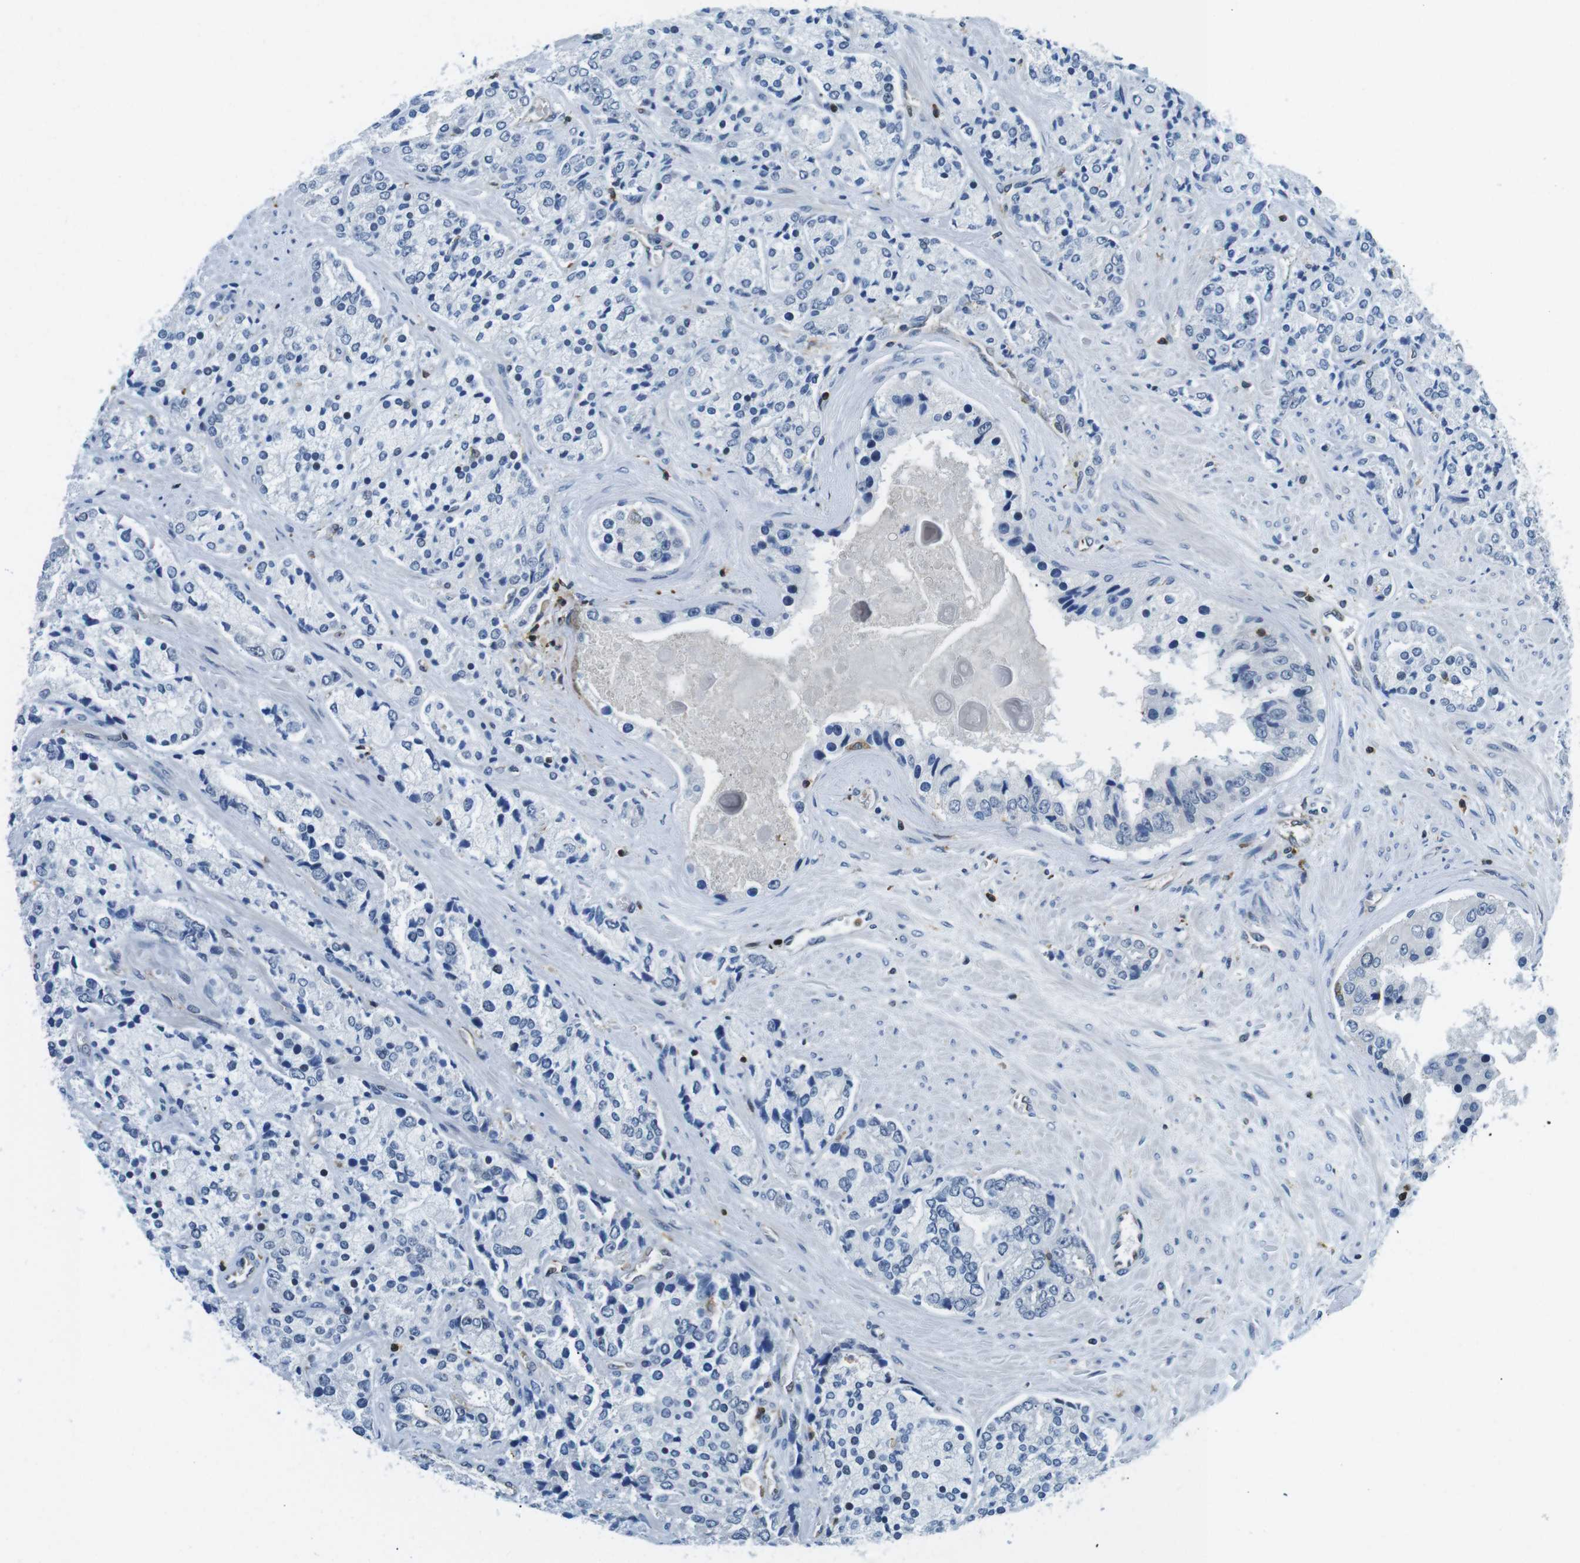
{"staining": {"intensity": "negative", "quantity": "none", "location": "none"}, "tissue": "prostate cancer", "cell_type": "Tumor cells", "image_type": "cancer", "snomed": [{"axis": "morphology", "description": "Adenocarcinoma, High grade"}, {"axis": "topography", "description": "Prostate"}], "caption": "This is an IHC photomicrograph of adenocarcinoma (high-grade) (prostate). There is no expression in tumor cells.", "gene": "STK10", "patient": {"sex": "male", "age": 71}}